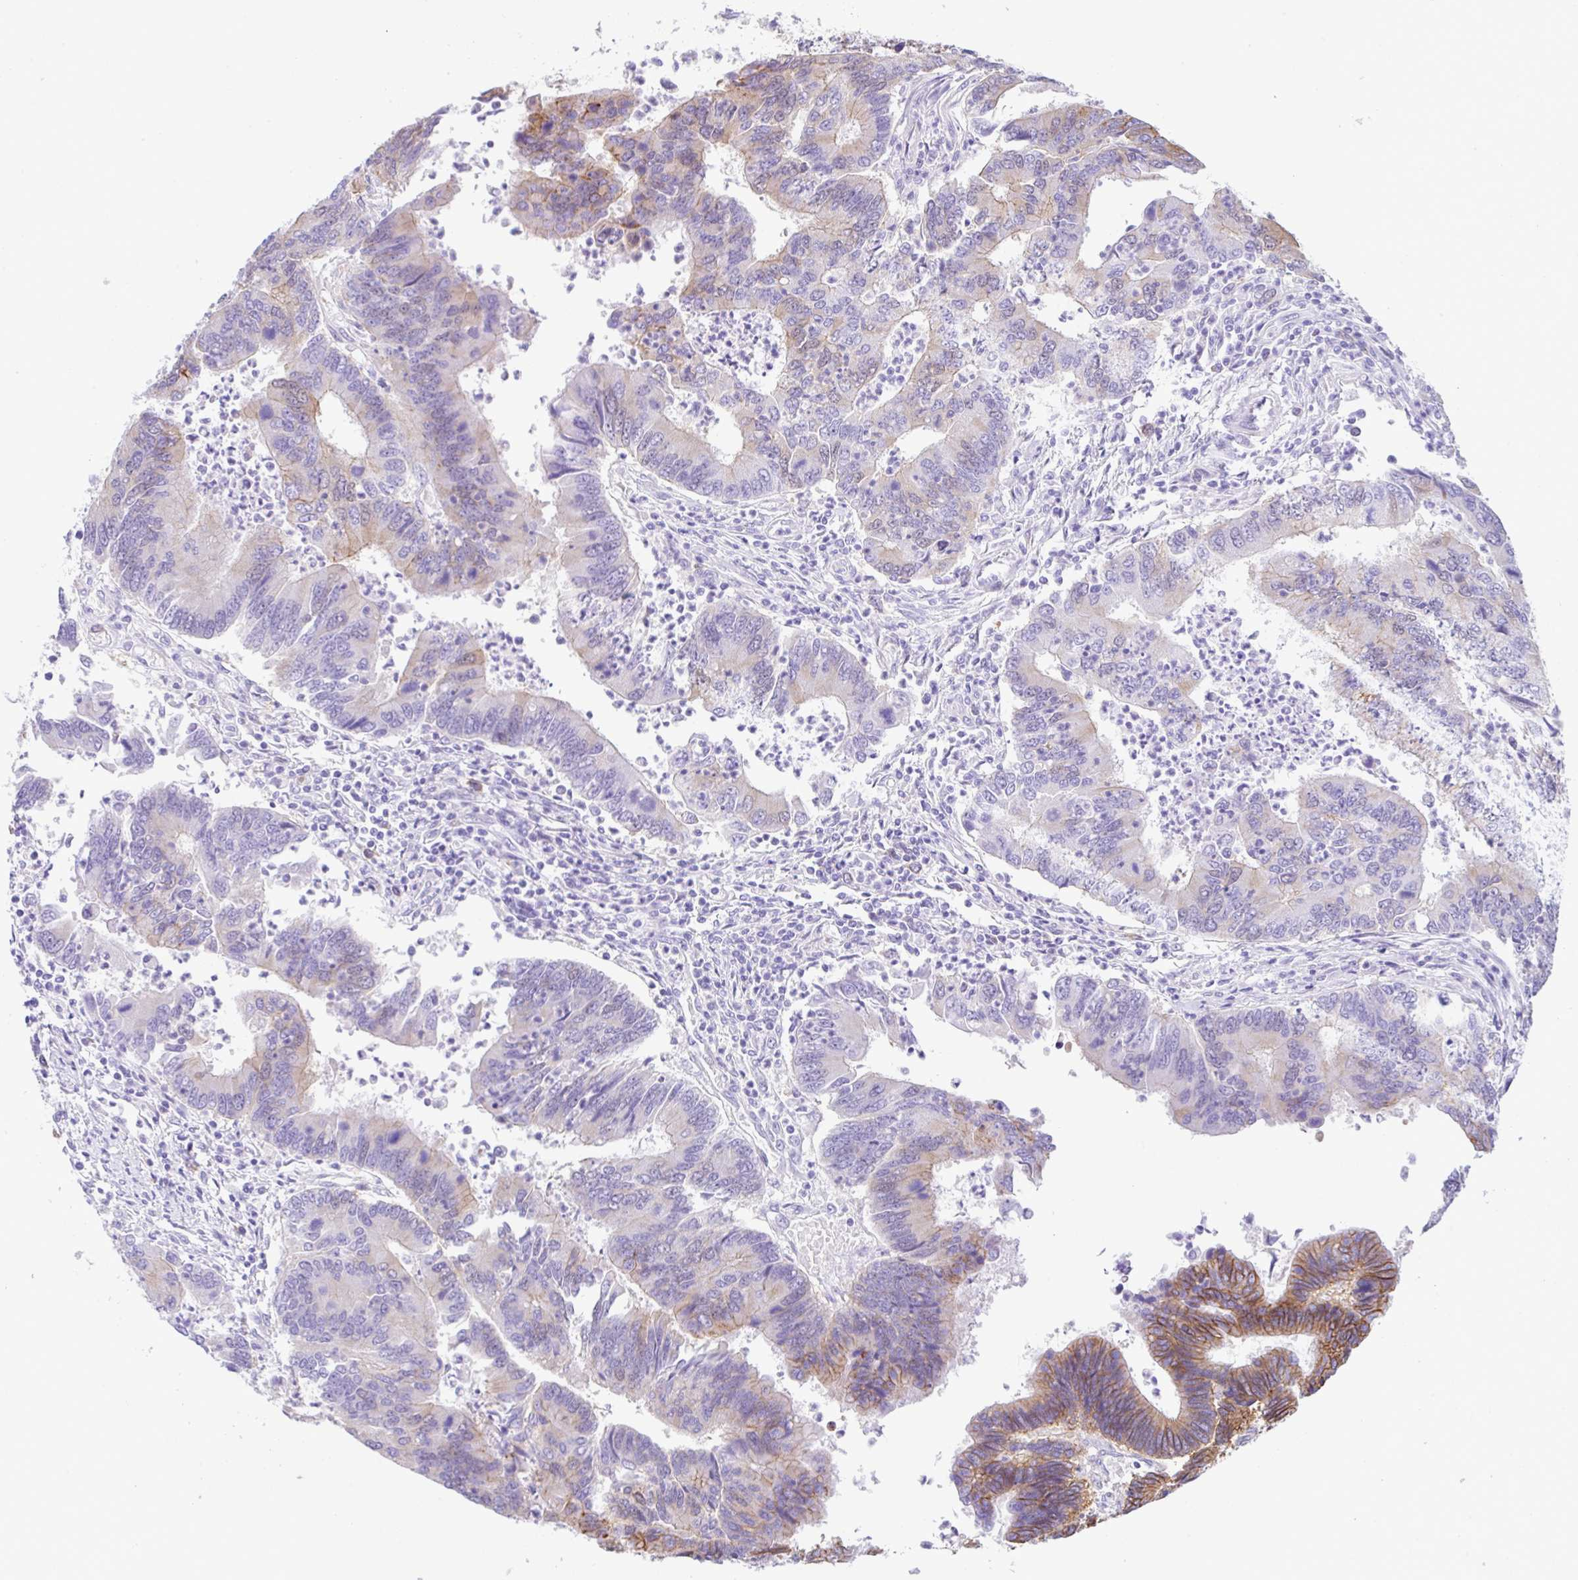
{"staining": {"intensity": "moderate", "quantity": "25%-75%", "location": "cytoplasmic/membranous"}, "tissue": "colorectal cancer", "cell_type": "Tumor cells", "image_type": "cancer", "snomed": [{"axis": "morphology", "description": "Adenocarcinoma, NOS"}, {"axis": "topography", "description": "Colon"}], "caption": "Immunohistochemical staining of colorectal cancer (adenocarcinoma) shows medium levels of moderate cytoplasmic/membranous protein staining in about 25%-75% of tumor cells. The staining was performed using DAB (3,3'-diaminobenzidine) to visualize the protein expression in brown, while the nuclei were stained in blue with hematoxylin (Magnification: 20x).", "gene": "RRM2", "patient": {"sex": "female", "age": 67}}